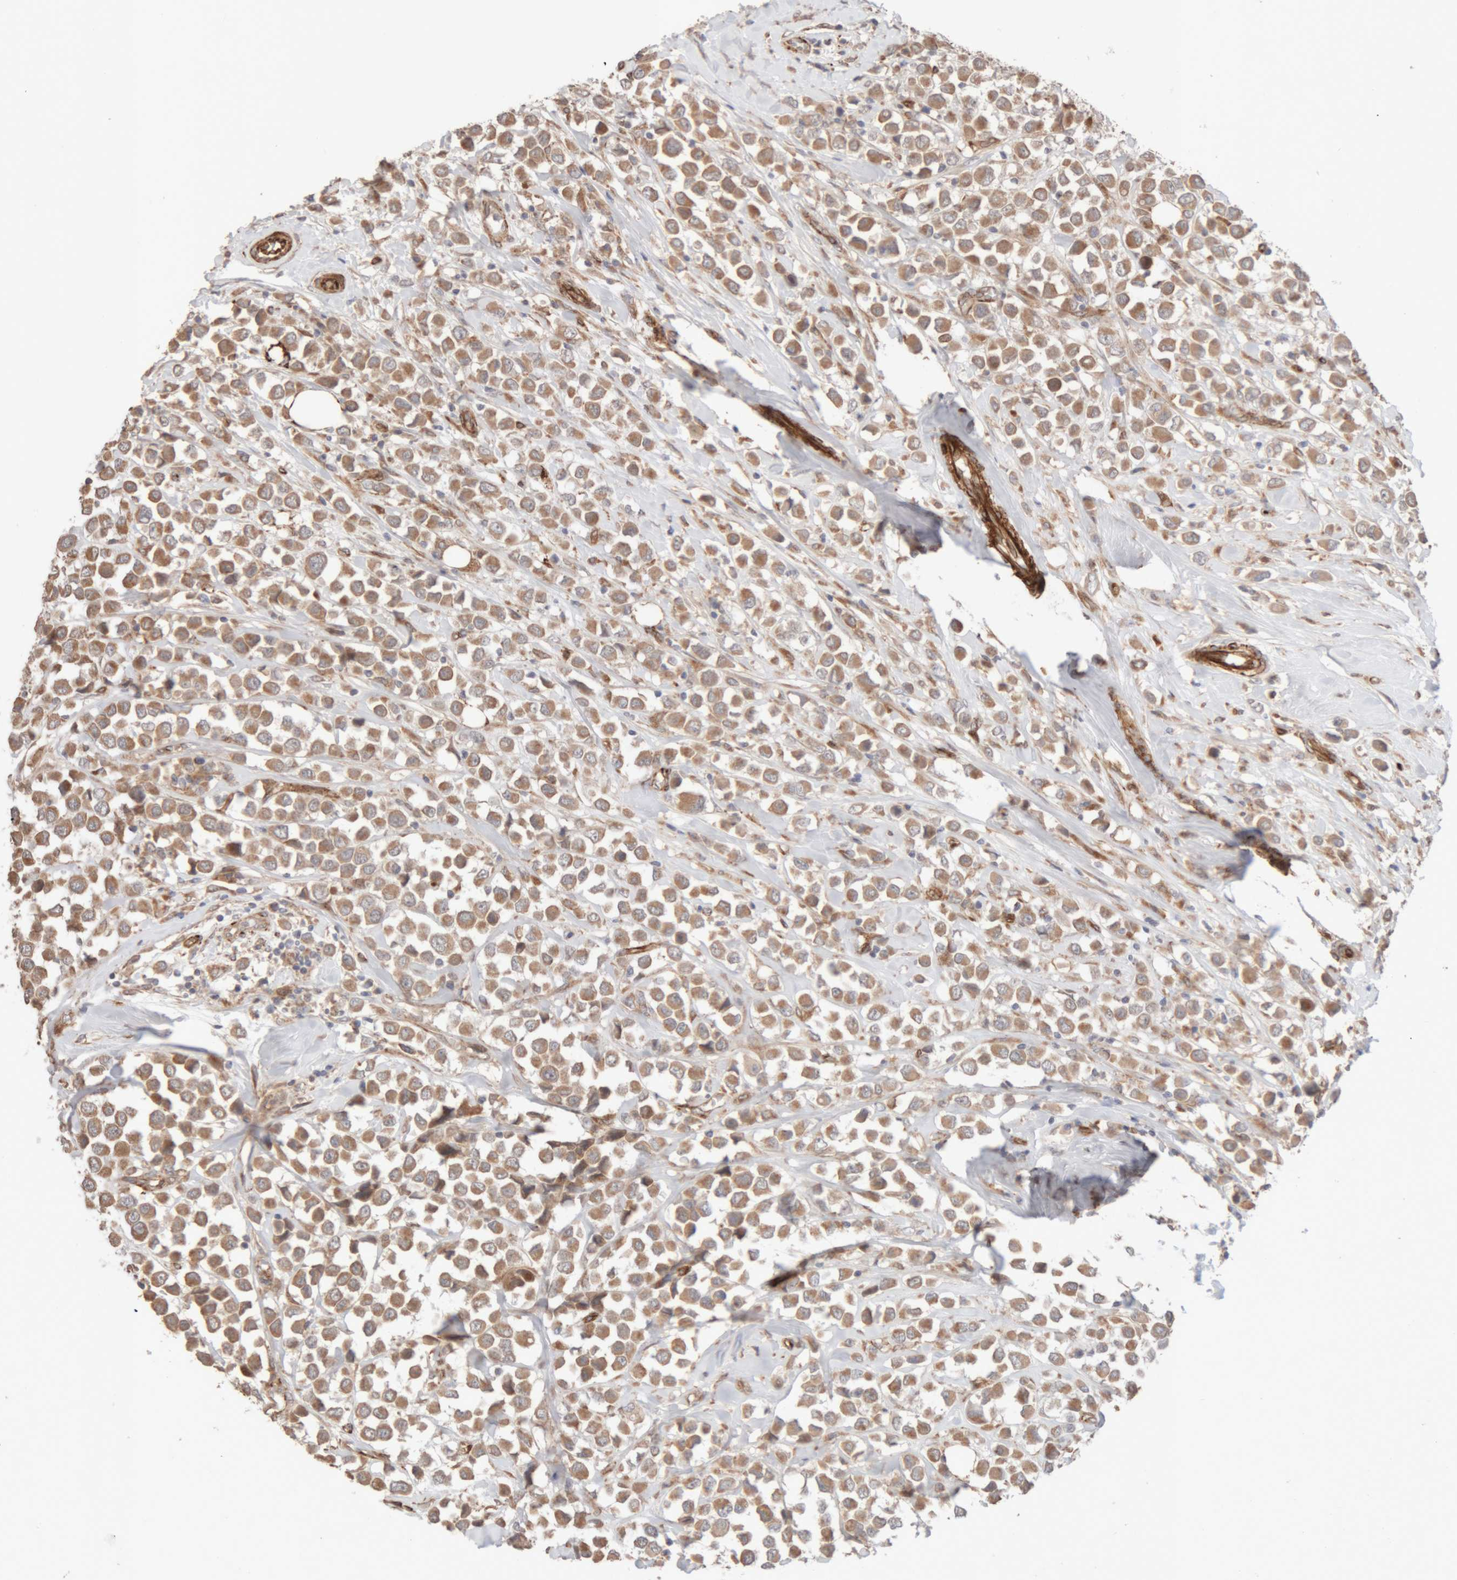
{"staining": {"intensity": "moderate", "quantity": ">75%", "location": "cytoplasmic/membranous"}, "tissue": "breast cancer", "cell_type": "Tumor cells", "image_type": "cancer", "snomed": [{"axis": "morphology", "description": "Duct carcinoma"}, {"axis": "topography", "description": "Breast"}], "caption": "Tumor cells show medium levels of moderate cytoplasmic/membranous positivity in about >75% of cells in breast cancer. Using DAB (brown) and hematoxylin (blue) stains, captured at high magnification using brightfield microscopy.", "gene": "RAB32", "patient": {"sex": "female", "age": 61}}